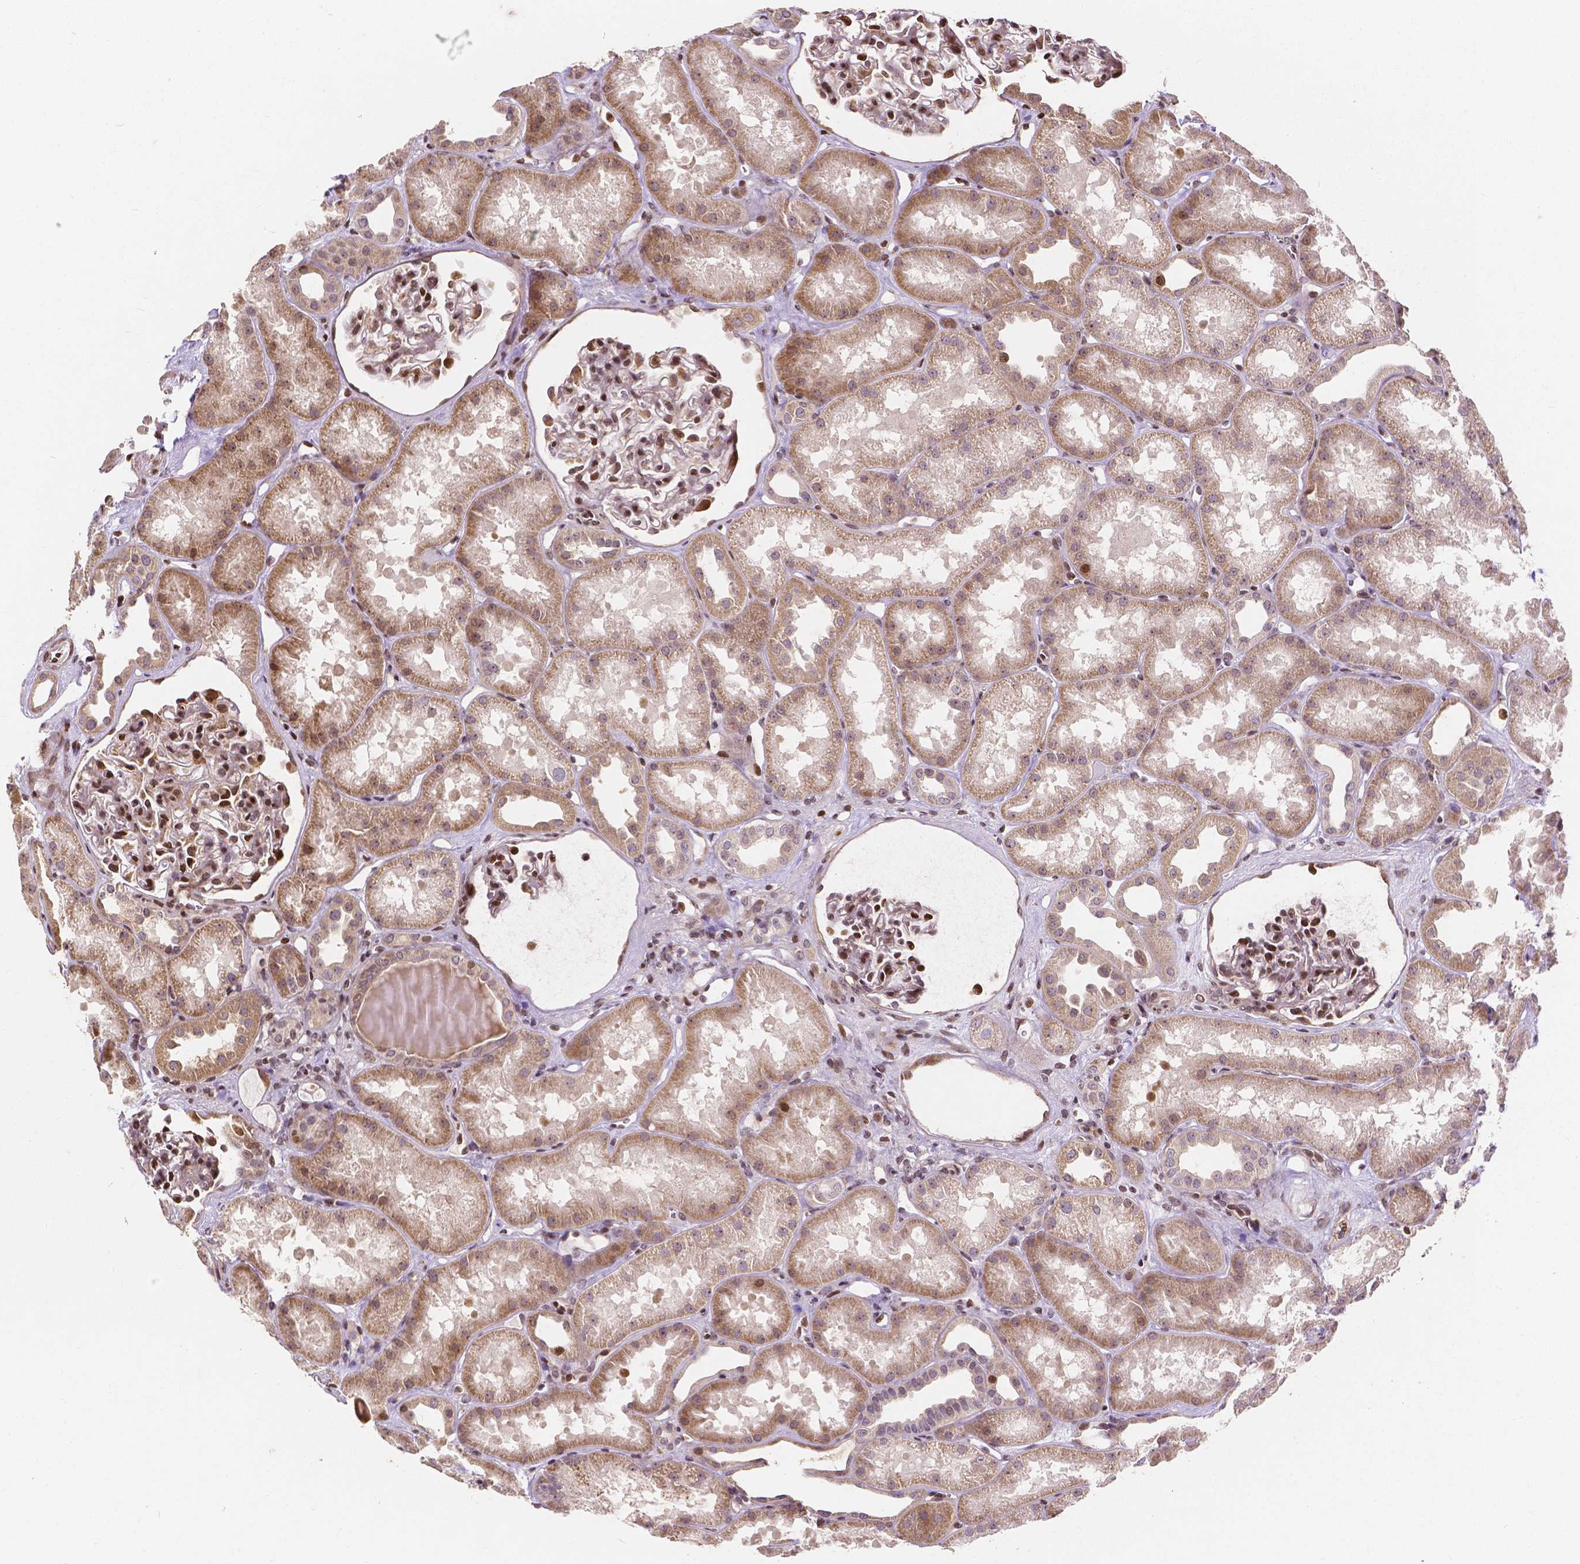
{"staining": {"intensity": "moderate", "quantity": ">75%", "location": "nuclear"}, "tissue": "kidney", "cell_type": "Cells in glomeruli", "image_type": "normal", "snomed": [{"axis": "morphology", "description": "Normal tissue, NOS"}, {"axis": "topography", "description": "Kidney"}], "caption": "Human kidney stained for a protein (brown) exhibits moderate nuclear positive positivity in about >75% of cells in glomeruli.", "gene": "PTPN18", "patient": {"sex": "male", "age": 61}}